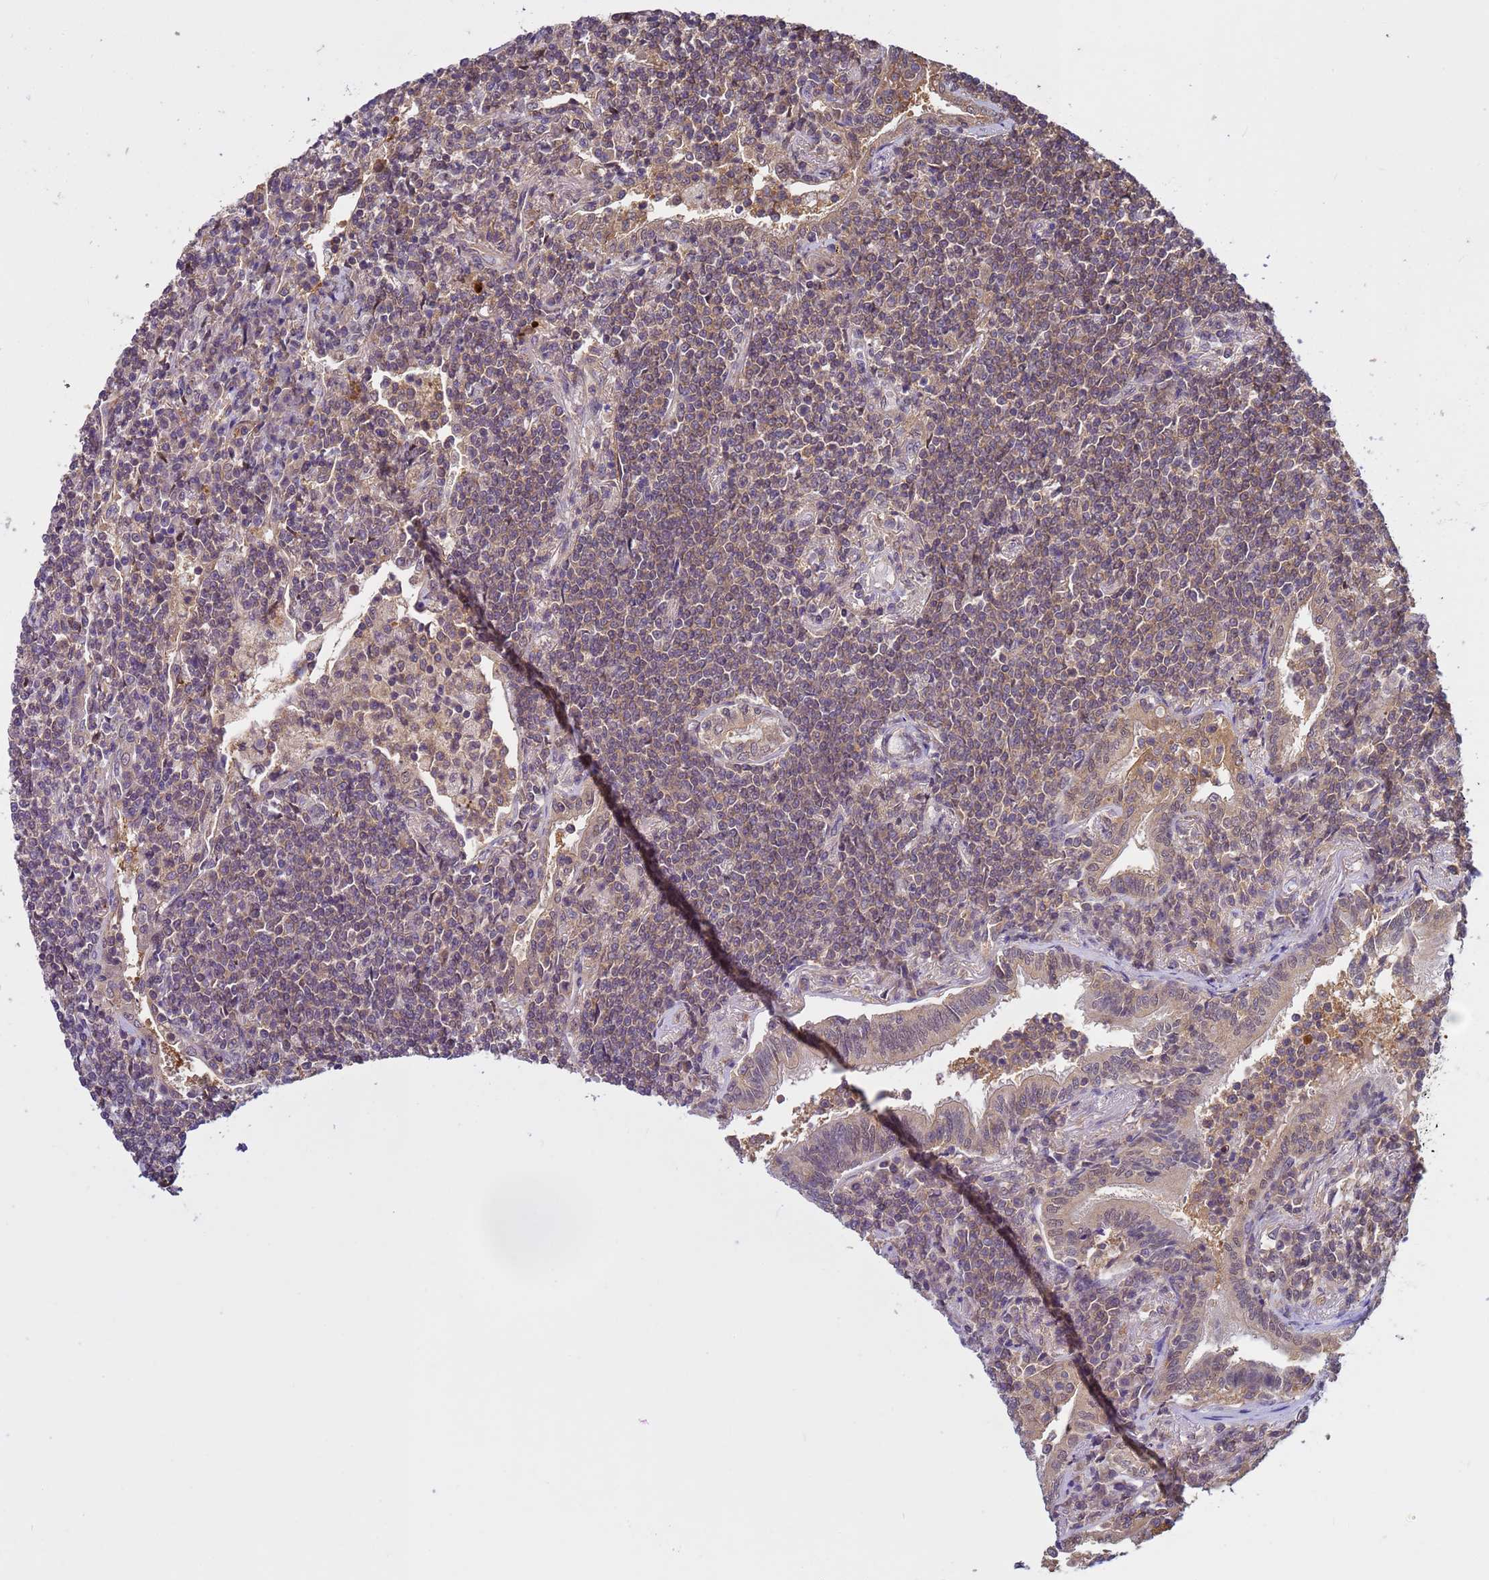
{"staining": {"intensity": "weak", "quantity": "25%-75%", "location": "cytoplasmic/membranous"}, "tissue": "lymphoma", "cell_type": "Tumor cells", "image_type": "cancer", "snomed": [{"axis": "morphology", "description": "Malignant lymphoma, non-Hodgkin's type, Low grade"}, {"axis": "topography", "description": "Lung"}], "caption": "Human lymphoma stained with a protein marker demonstrates weak staining in tumor cells.", "gene": "NPEPPS", "patient": {"sex": "female", "age": 71}}